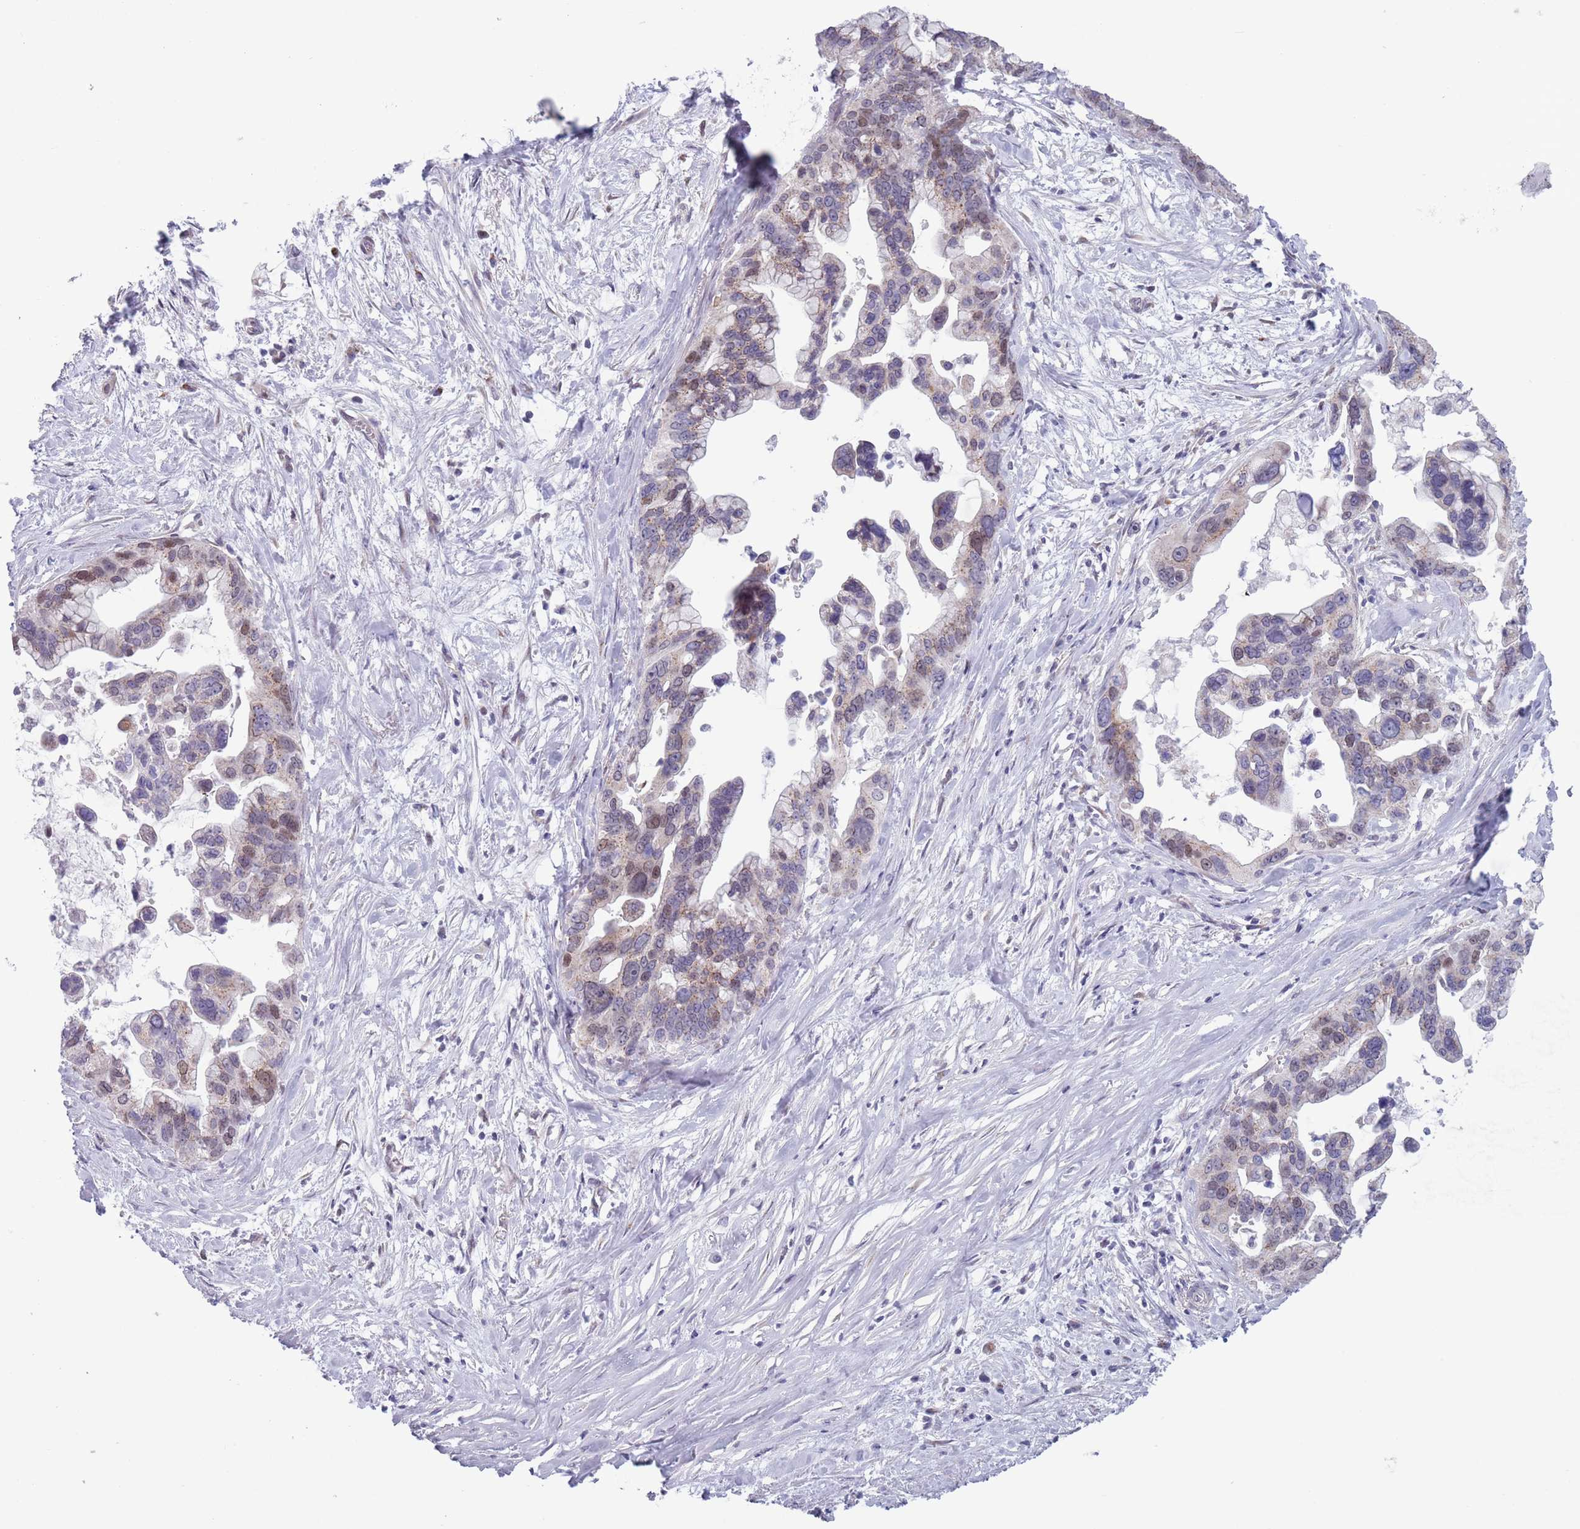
{"staining": {"intensity": "weak", "quantity": ">75%", "location": "cytoplasmic/membranous,nuclear"}, "tissue": "pancreatic cancer", "cell_type": "Tumor cells", "image_type": "cancer", "snomed": [{"axis": "morphology", "description": "Adenocarcinoma, NOS"}, {"axis": "topography", "description": "Pancreas"}], "caption": "Tumor cells reveal weak cytoplasmic/membranous and nuclear positivity in about >75% of cells in pancreatic cancer. The staining is performed using DAB brown chromogen to label protein expression. The nuclei are counter-stained blue using hematoxylin.", "gene": "ZKSCAN2", "patient": {"sex": "female", "age": 83}}